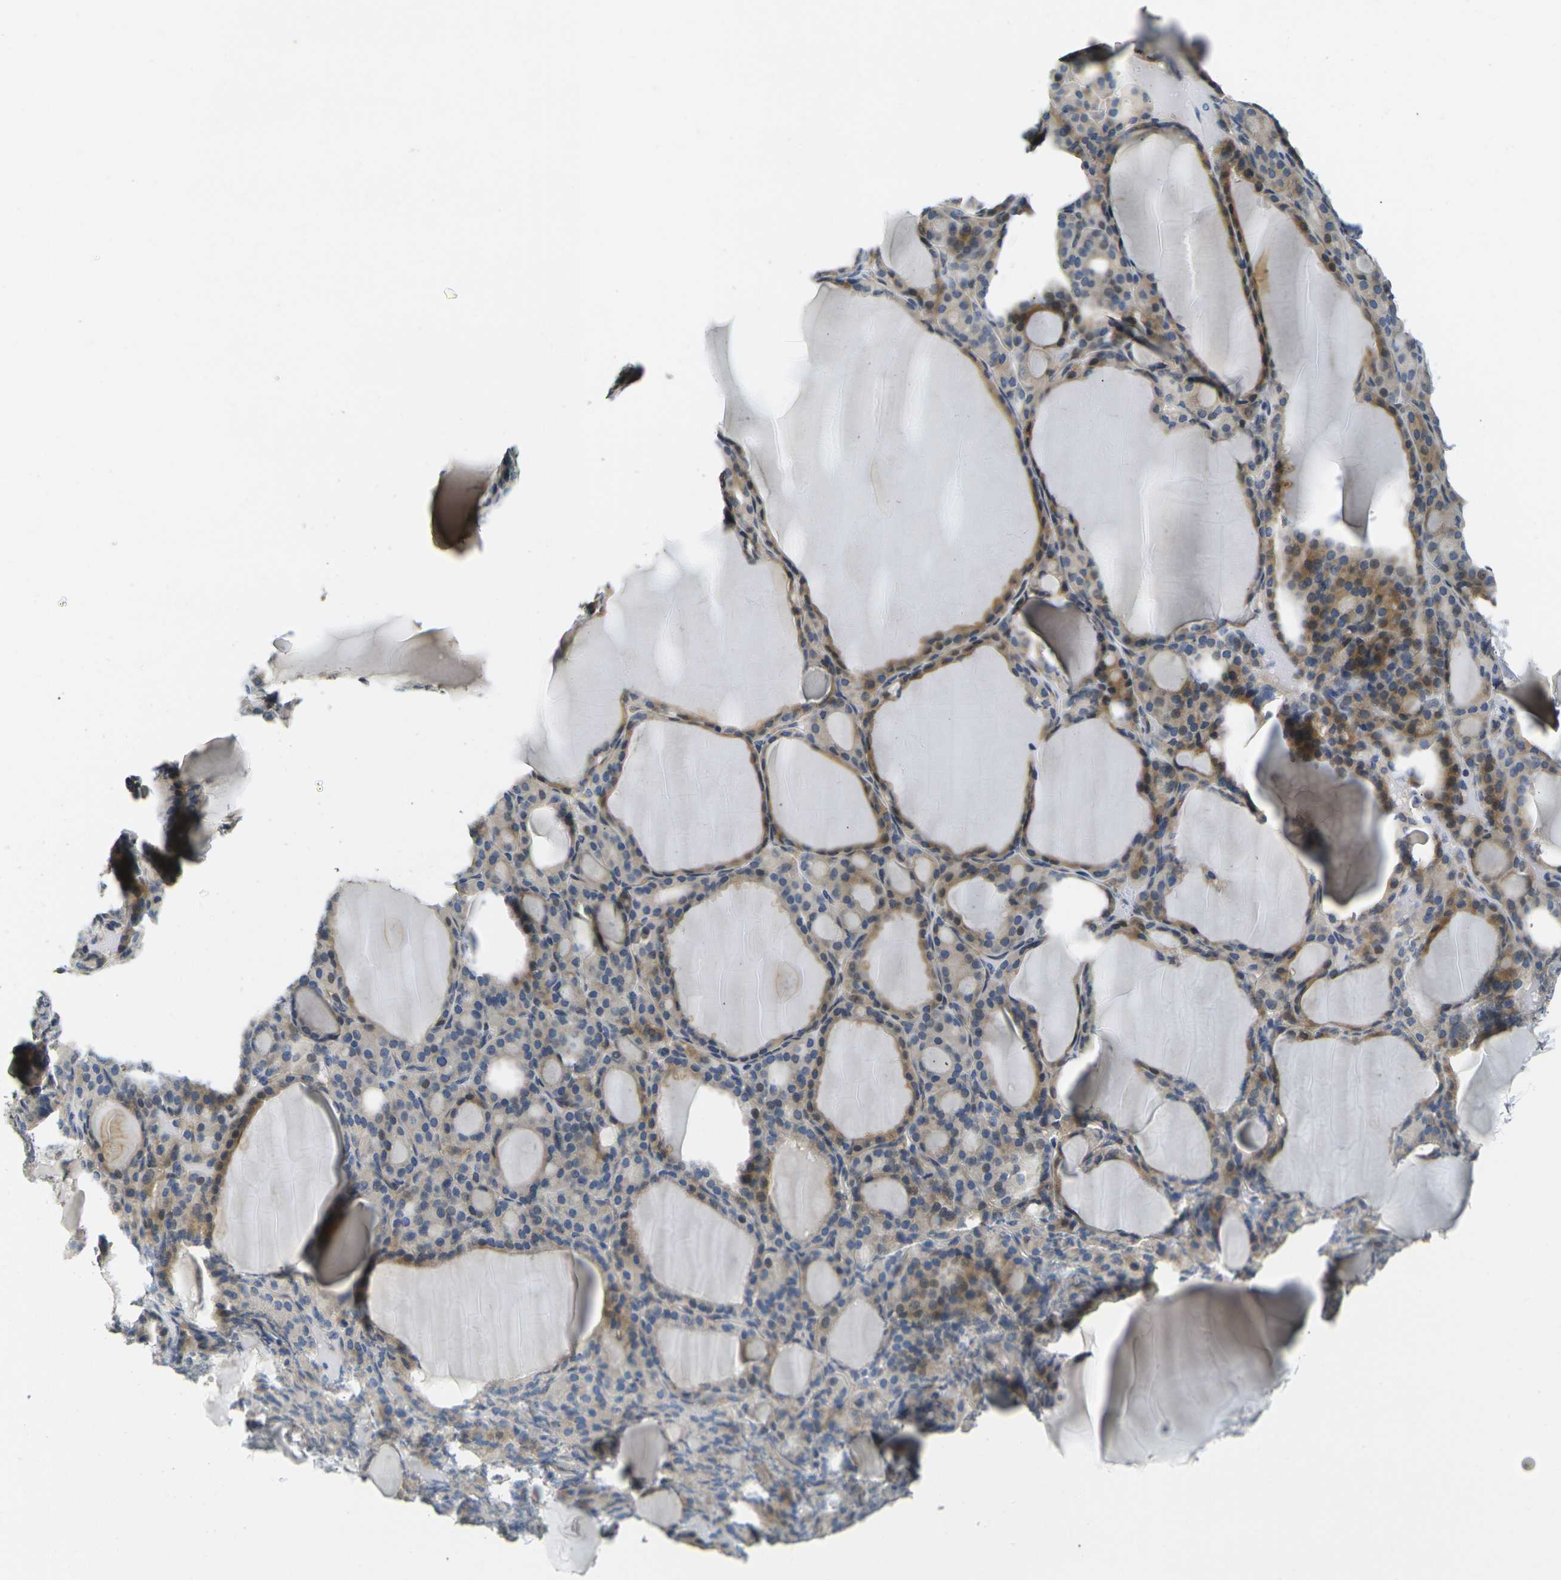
{"staining": {"intensity": "weak", "quantity": ">75%", "location": "cytoplasmic/membranous"}, "tissue": "thyroid gland", "cell_type": "Glandular cells", "image_type": "normal", "snomed": [{"axis": "morphology", "description": "Normal tissue, NOS"}, {"axis": "topography", "description": "Thyroid gland"}], "caption": "The micrograph reveals a brown stain indicating the presence of a protein in the cytoplasmic/membranous of glandular cells in thyroid gland.", "gene": "SHISAL2B", "patient": {"sex": "female", "age": 28}}